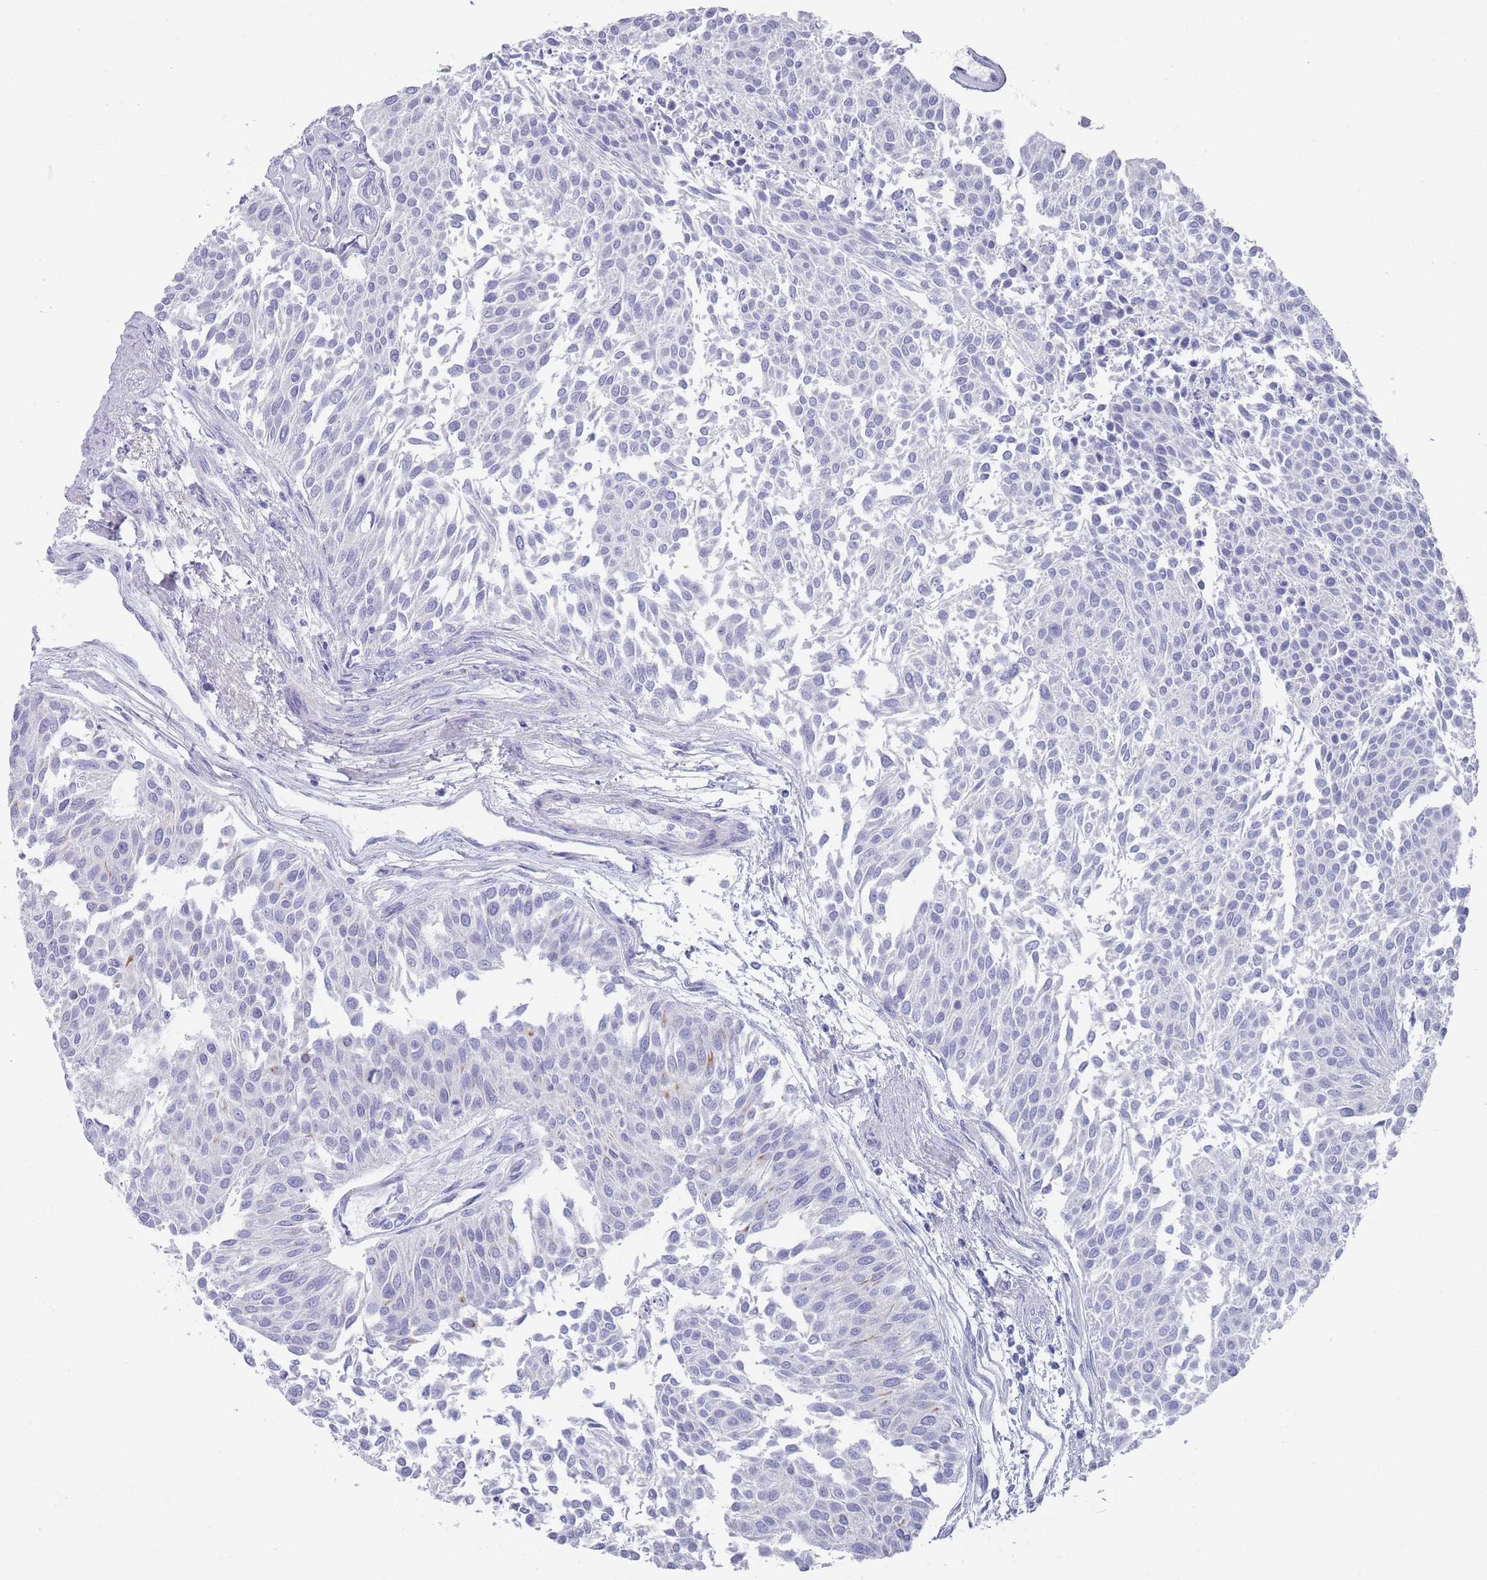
{"staining": {"intensity": "negative", "quantity": "none", "location": "none"}, "tissue": "urothelial cancer", "cell_type": "Tumor cells", "image_type": "cancer", "snomed": [{"axis": "morphology", "description": "Urothelial carcinoma, NOS"}, {"axis": "topography", "description": "Urinary bladder"}], "caption": "This is a micrograph of immunohistochemistry staining of urothelial cancer, which shows no staining in tumor cells.", "gene": "RAB2B", "patient": {"sex": "male", "age": 55}}